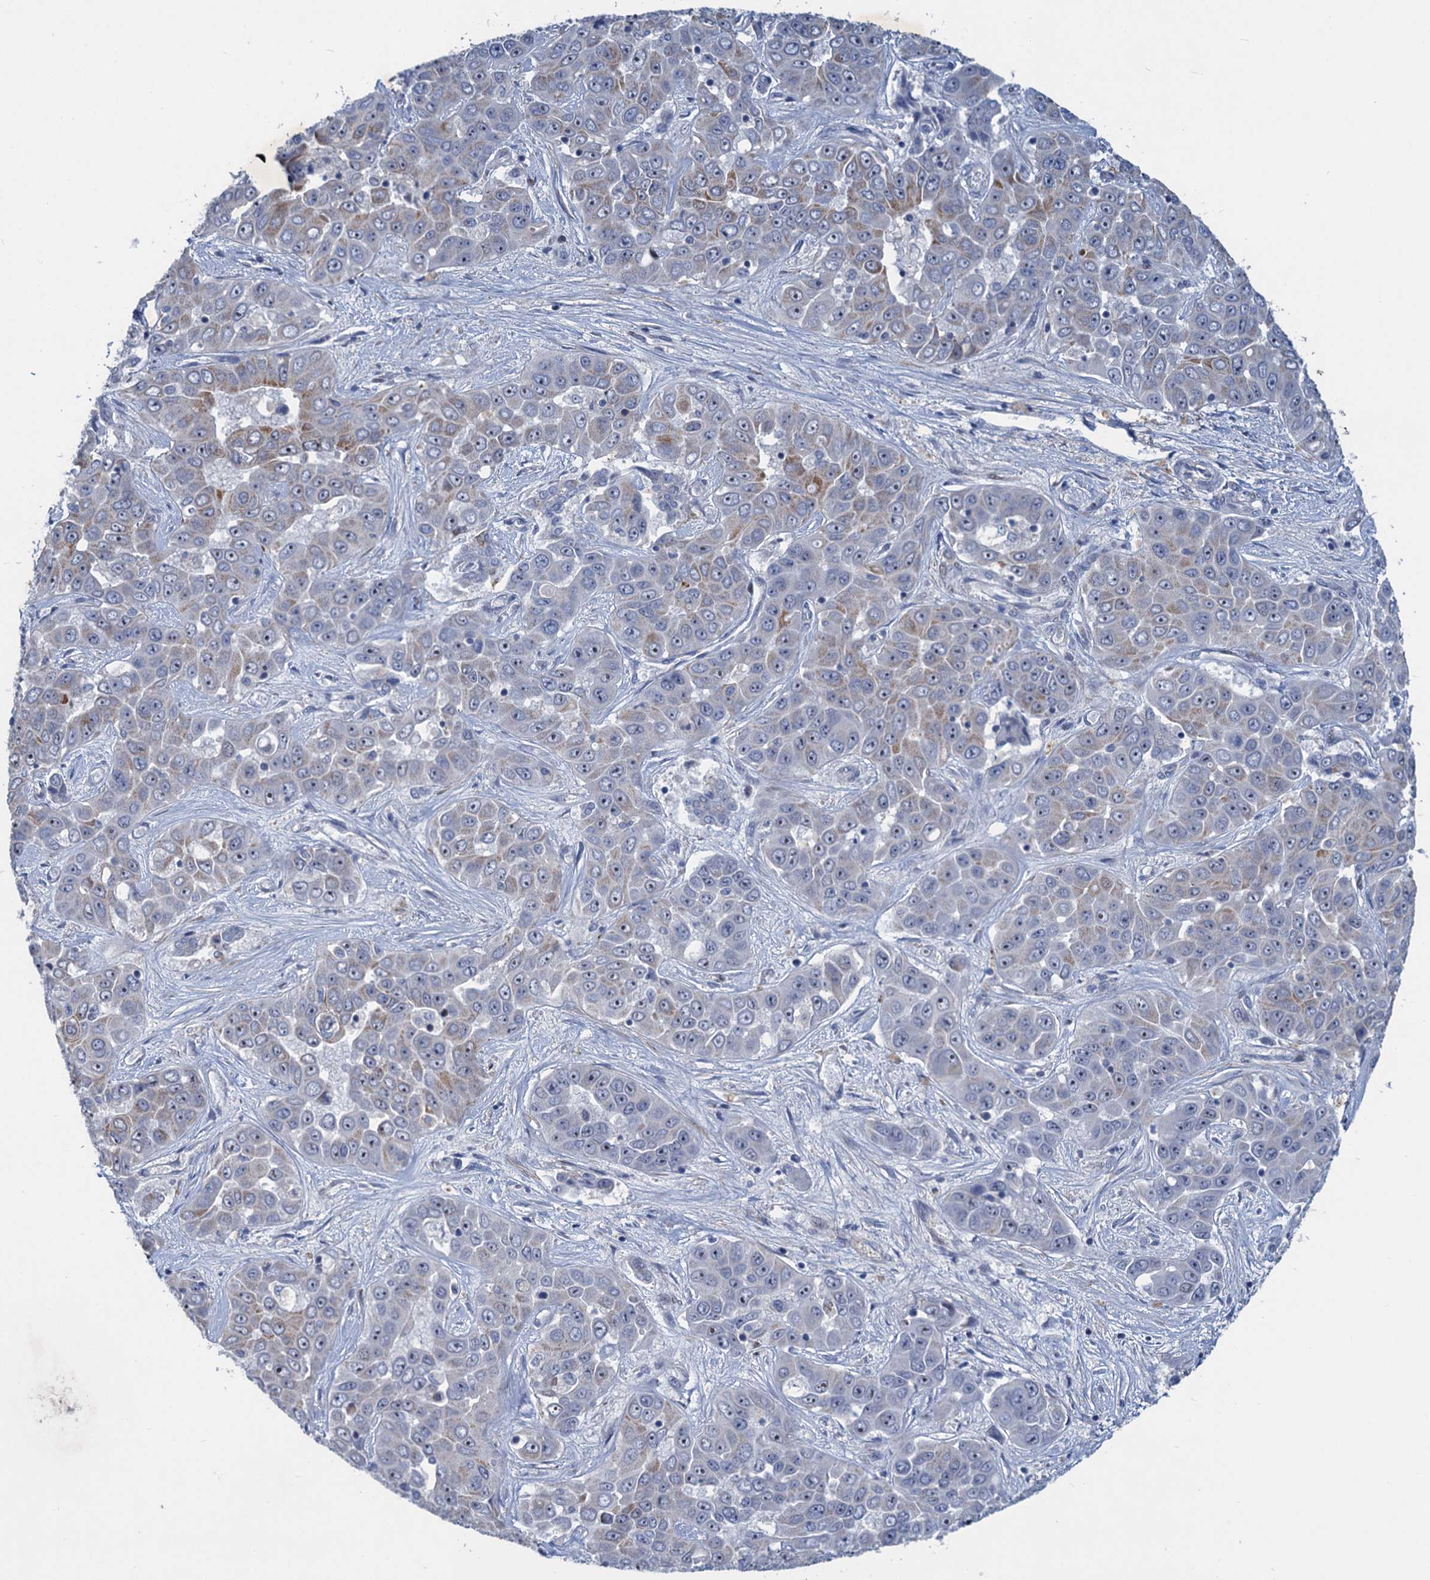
{"staining": {"intensity": "moderate", "quantity": "<25%", "location": "cytoplasmic/membranous"}, "tissue": "liver cancer", "cell_type": "Tumor cells", "image_type": "cancer", "snomed": [{"axis": "morphology", "description": "Cholangiocarcinoma"}, {"axis": "topography", "description": "Liver"}], "caption": "Protein positivity by immunohistochemistry (IHC) displays moderate cytoplasmic/membranous staining in approximately <25% of tumor cells in cholangiocarcinoma (liver).", "gene": "ESYT3", "patient": {"sex": "female", "age": 52}}